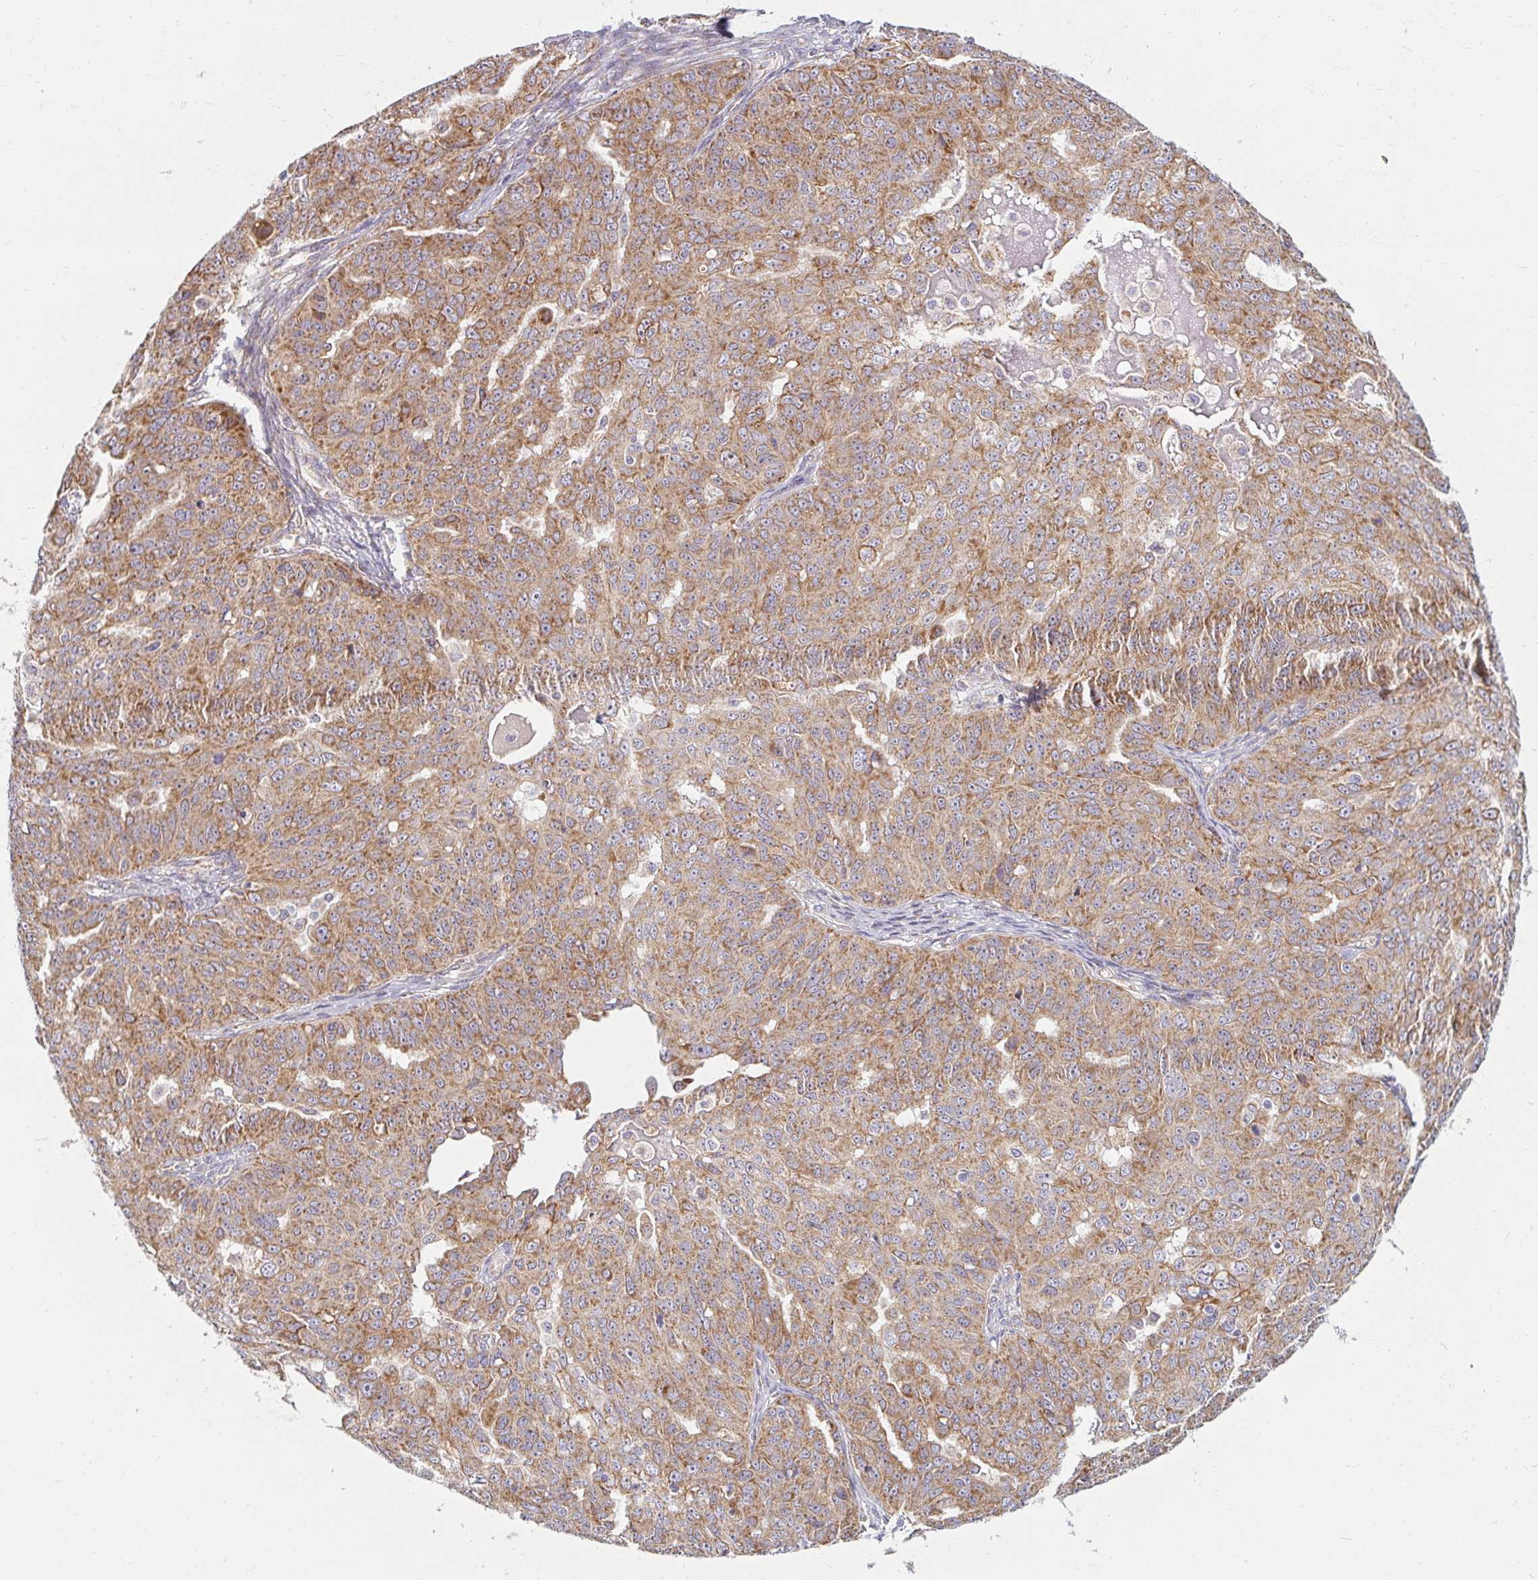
{"staining": {"intensity": "moderate", "quantity": ">75%", "location": "cytoplasmic/membranous"}, "tissue": "ovarian cancer", "cell_type": "Tumor cells", "image_type": "cancer", "snomed": [{"axis": "morphology", "description": "Carcinoma, endometroid"}, {"axis": "topography", "description": "Ovary"}], "caption": "Ovarian cancer tissue exhibits moderate cytoplasmic/membranous staining in about >75% of tumor cells", "gene": "SKP2", "patient": {"sex": "female", "age": 70}}